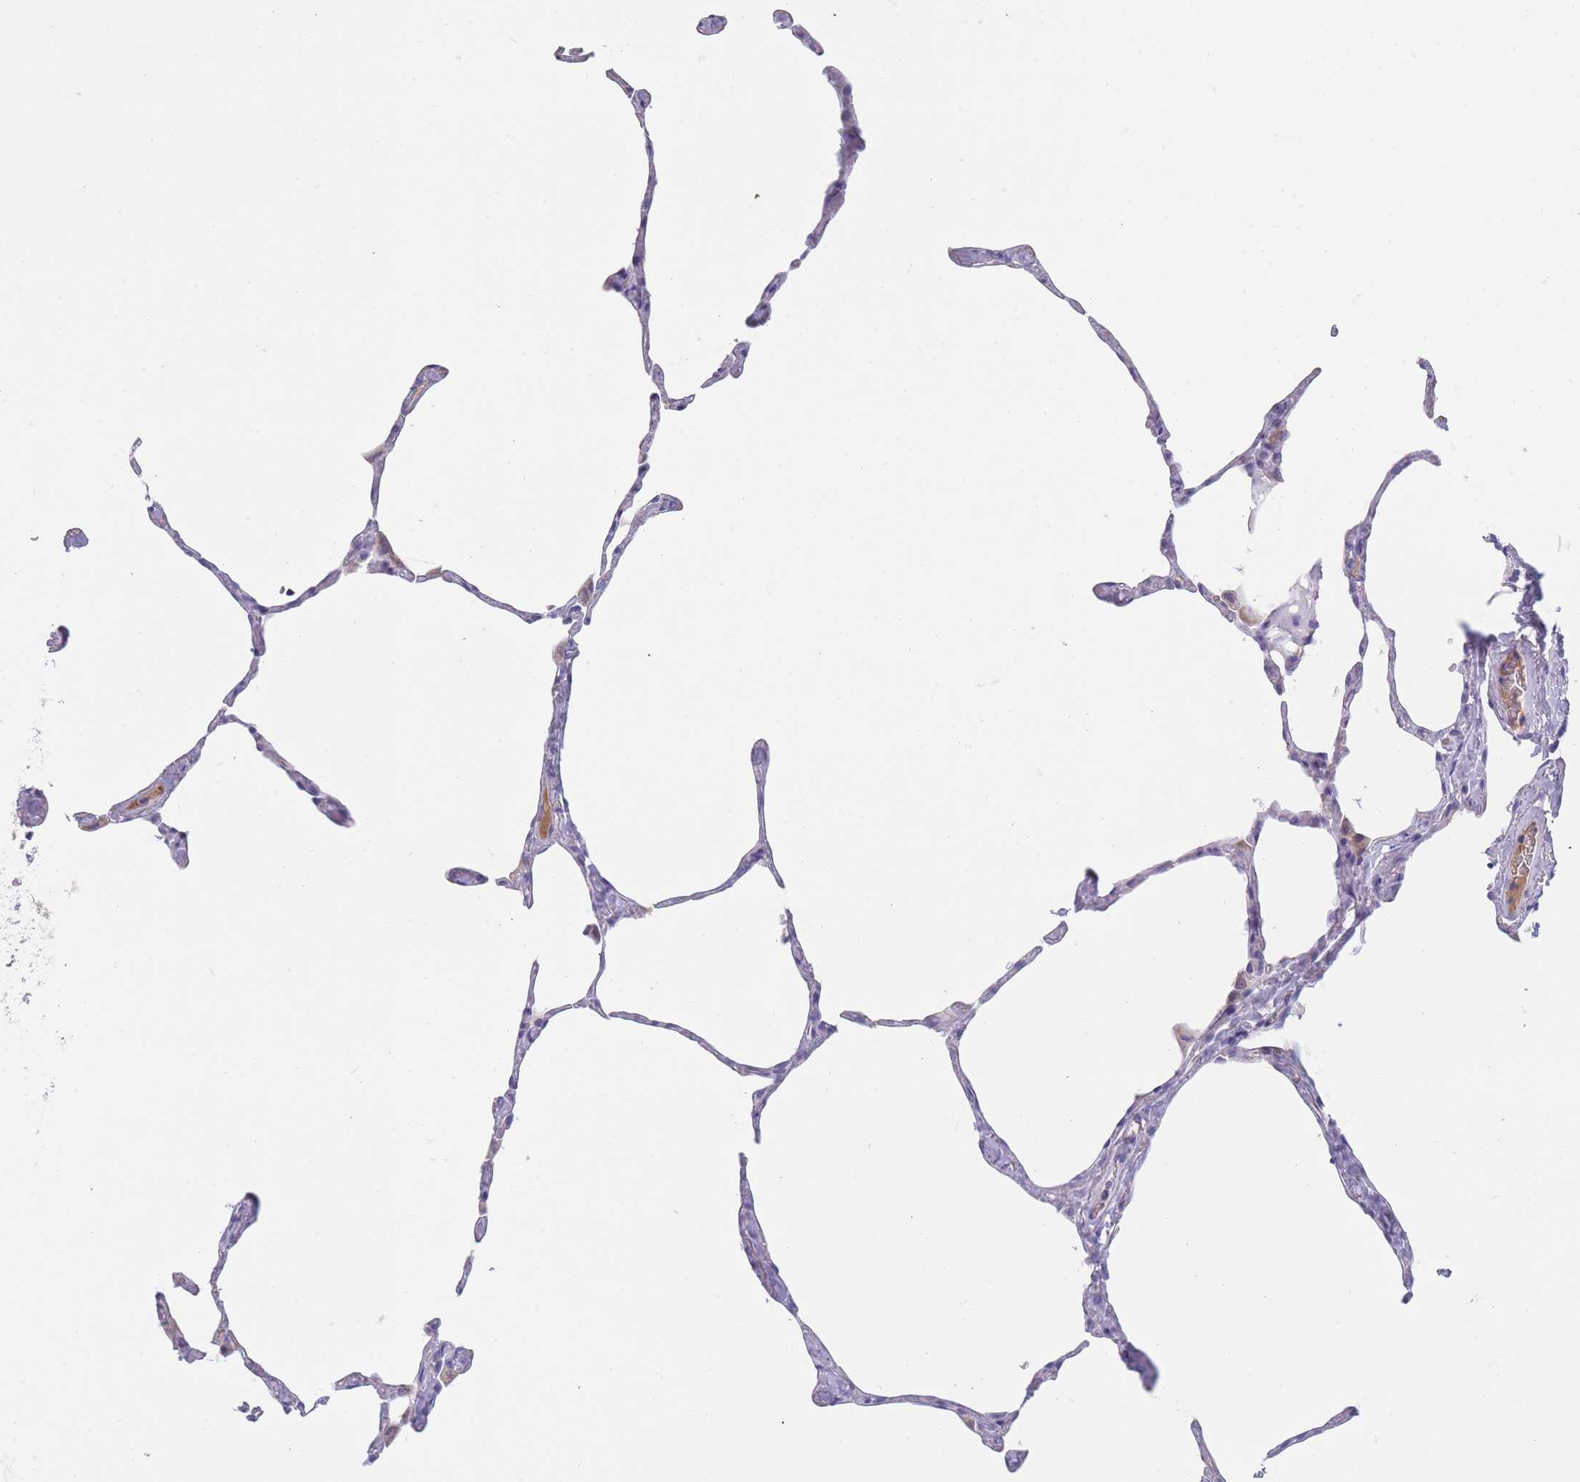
{"staining": {"intensity": "negative", "quantity": "none", "location": "none"}, "tissue": "lung", "cell_type": "Alveolar cells", "image_type": "normal", "snomed": [{"axis": "morphology", "description": "Normal tissue, NOS"}, {"axis": "topography", "description": "Lung"}], "caption": "Immunohistochemical staining of benign human lung demonstrates no significant expression in alveolar cells. (DAB immunohistochemistry, high magnification).", "gene": "MRPS14", "patient": {"sex": "male", "age": 65}}